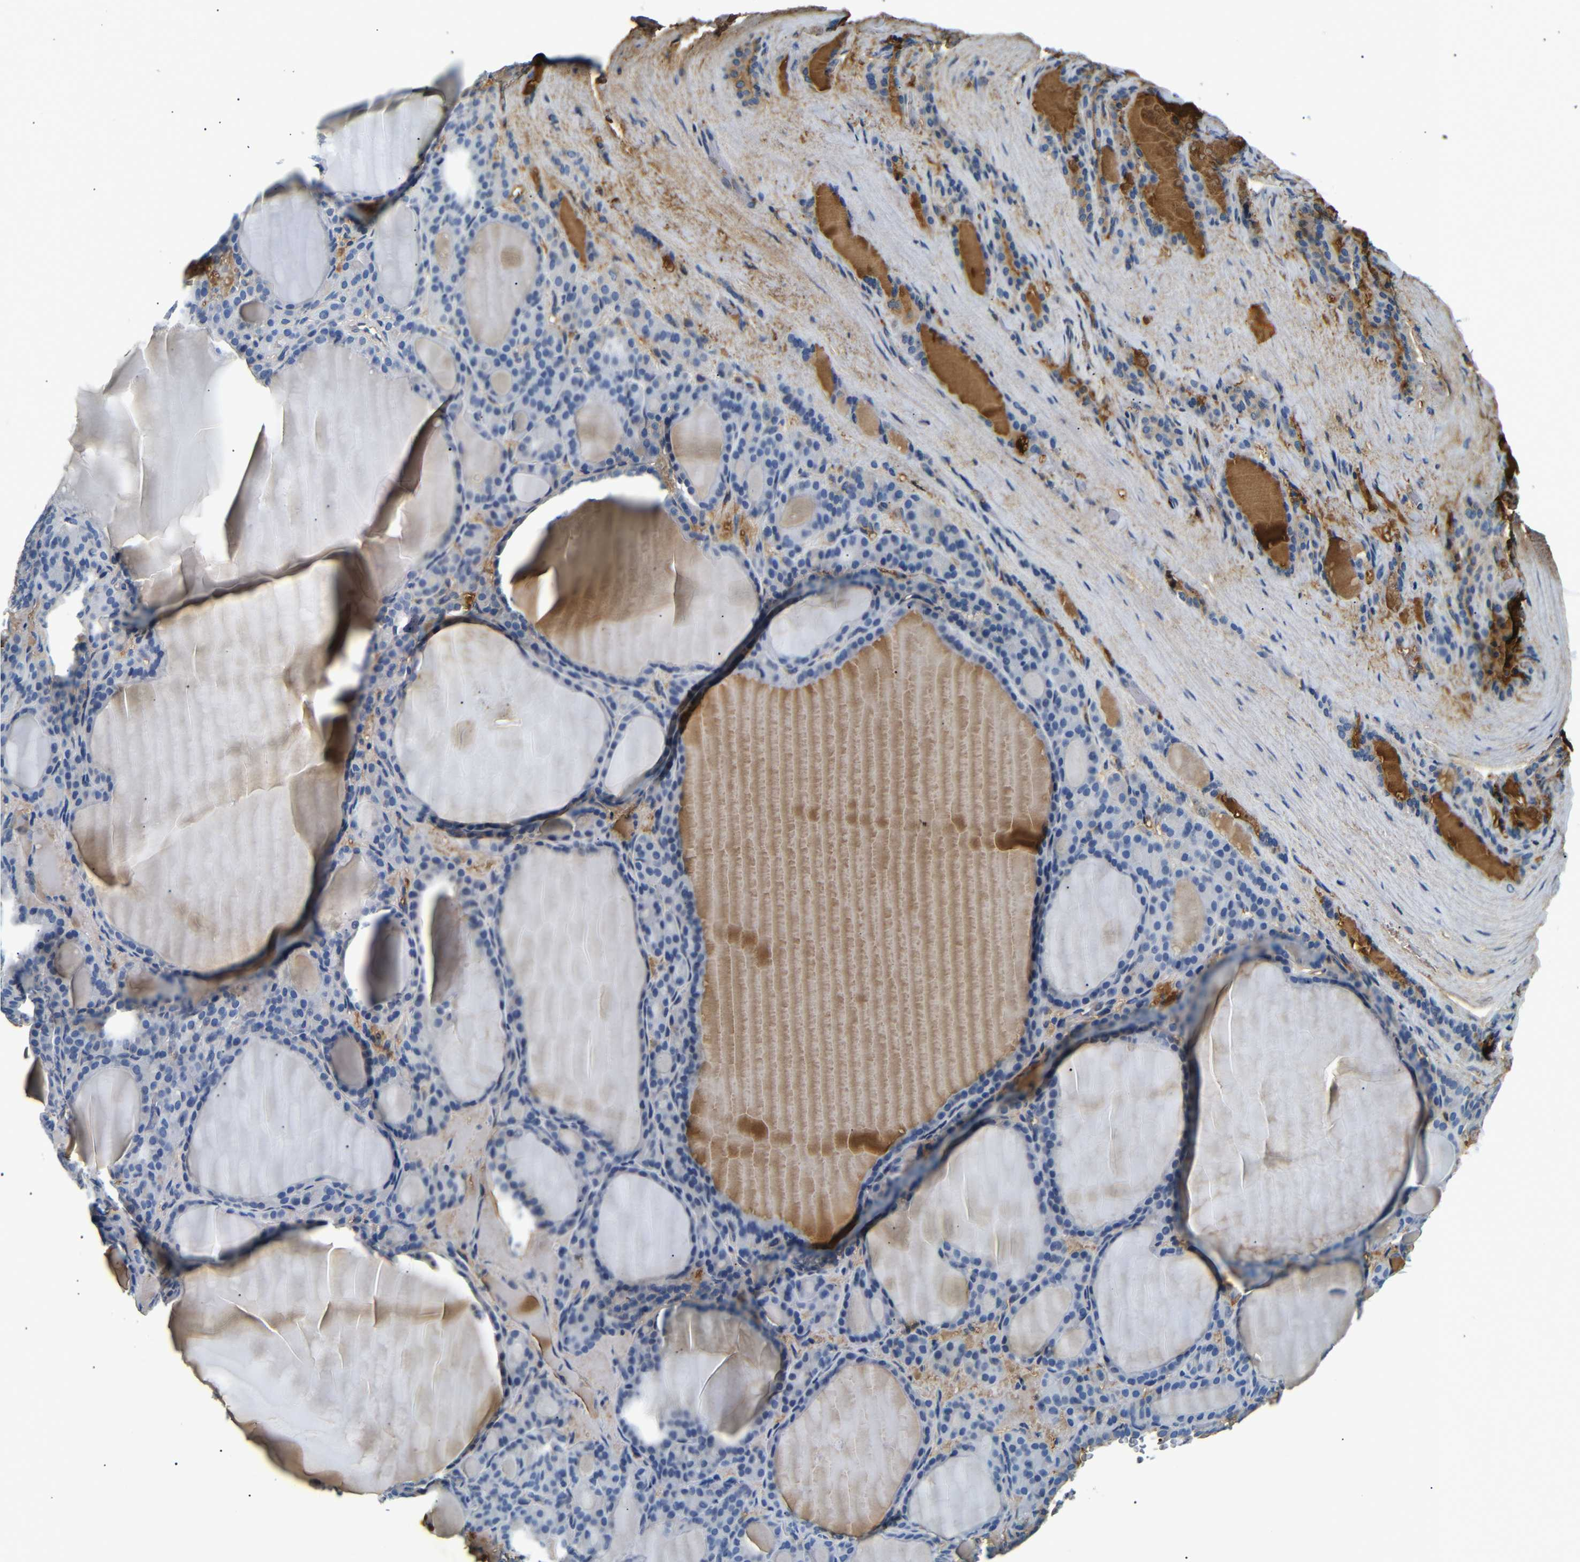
{"staining": {"intensity": "negative", "quantity": "none", "location": "none"}, "tissue": "thyroid gland", "cell_type": "Glandular cells", "image_type": "normal", "snomed": [{"axis": "morphology", "description": "Normal tissue, NOS"}, {"axis": "topography", "description": "Thyroid gland"}], "caption": "Immunohistochemical staining of benign human thyroid gland reveals no significant positivity in glandular cells. Nuclei are stained in blue.", "gene": "LHCGR", "patient": {"sex": "female", "age": 28}}